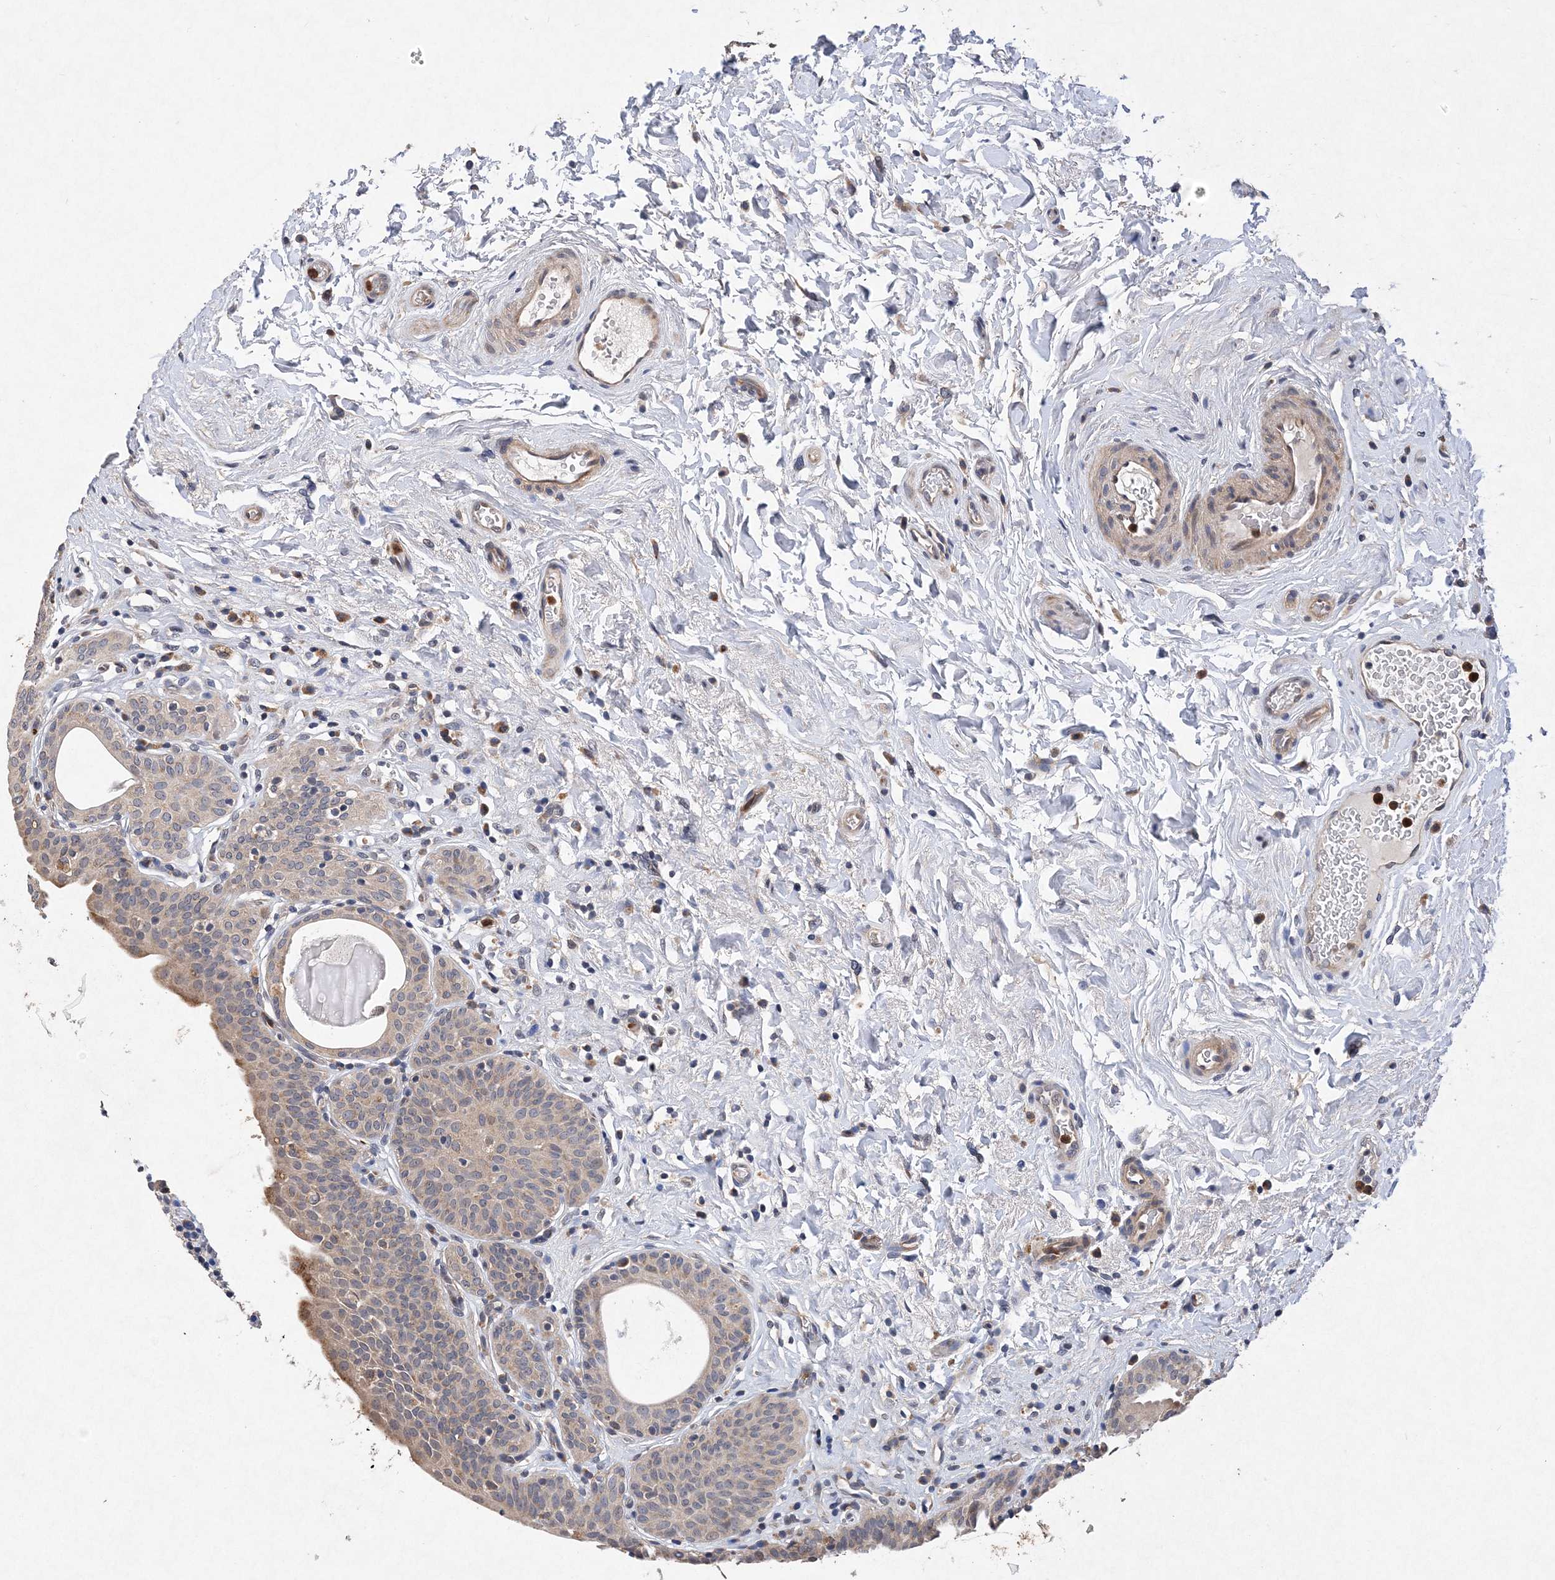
{"staining": {"intensity": "weak", "quantity": "25%-75%", "location": "cytoplasmic/membranous"}, "tissue": "urinary bladder", "cell_type": "Urothelial cells", "image_type": "normal", "snomed": [{"axis": "morphology", "description": "Normal tissue, NOS"}, {"axis": "topography", "description": "Urinary bladder"}], "caption": "Urothelial cells demonstrate weak cytoplasmic/membranous staining in about 25%-75% of cells in benign urinary bladder. (IHC, brightfield microscopy, high magnification).", "gene": "PROSER1", "patient": {"sex": "male", "age": 83}}